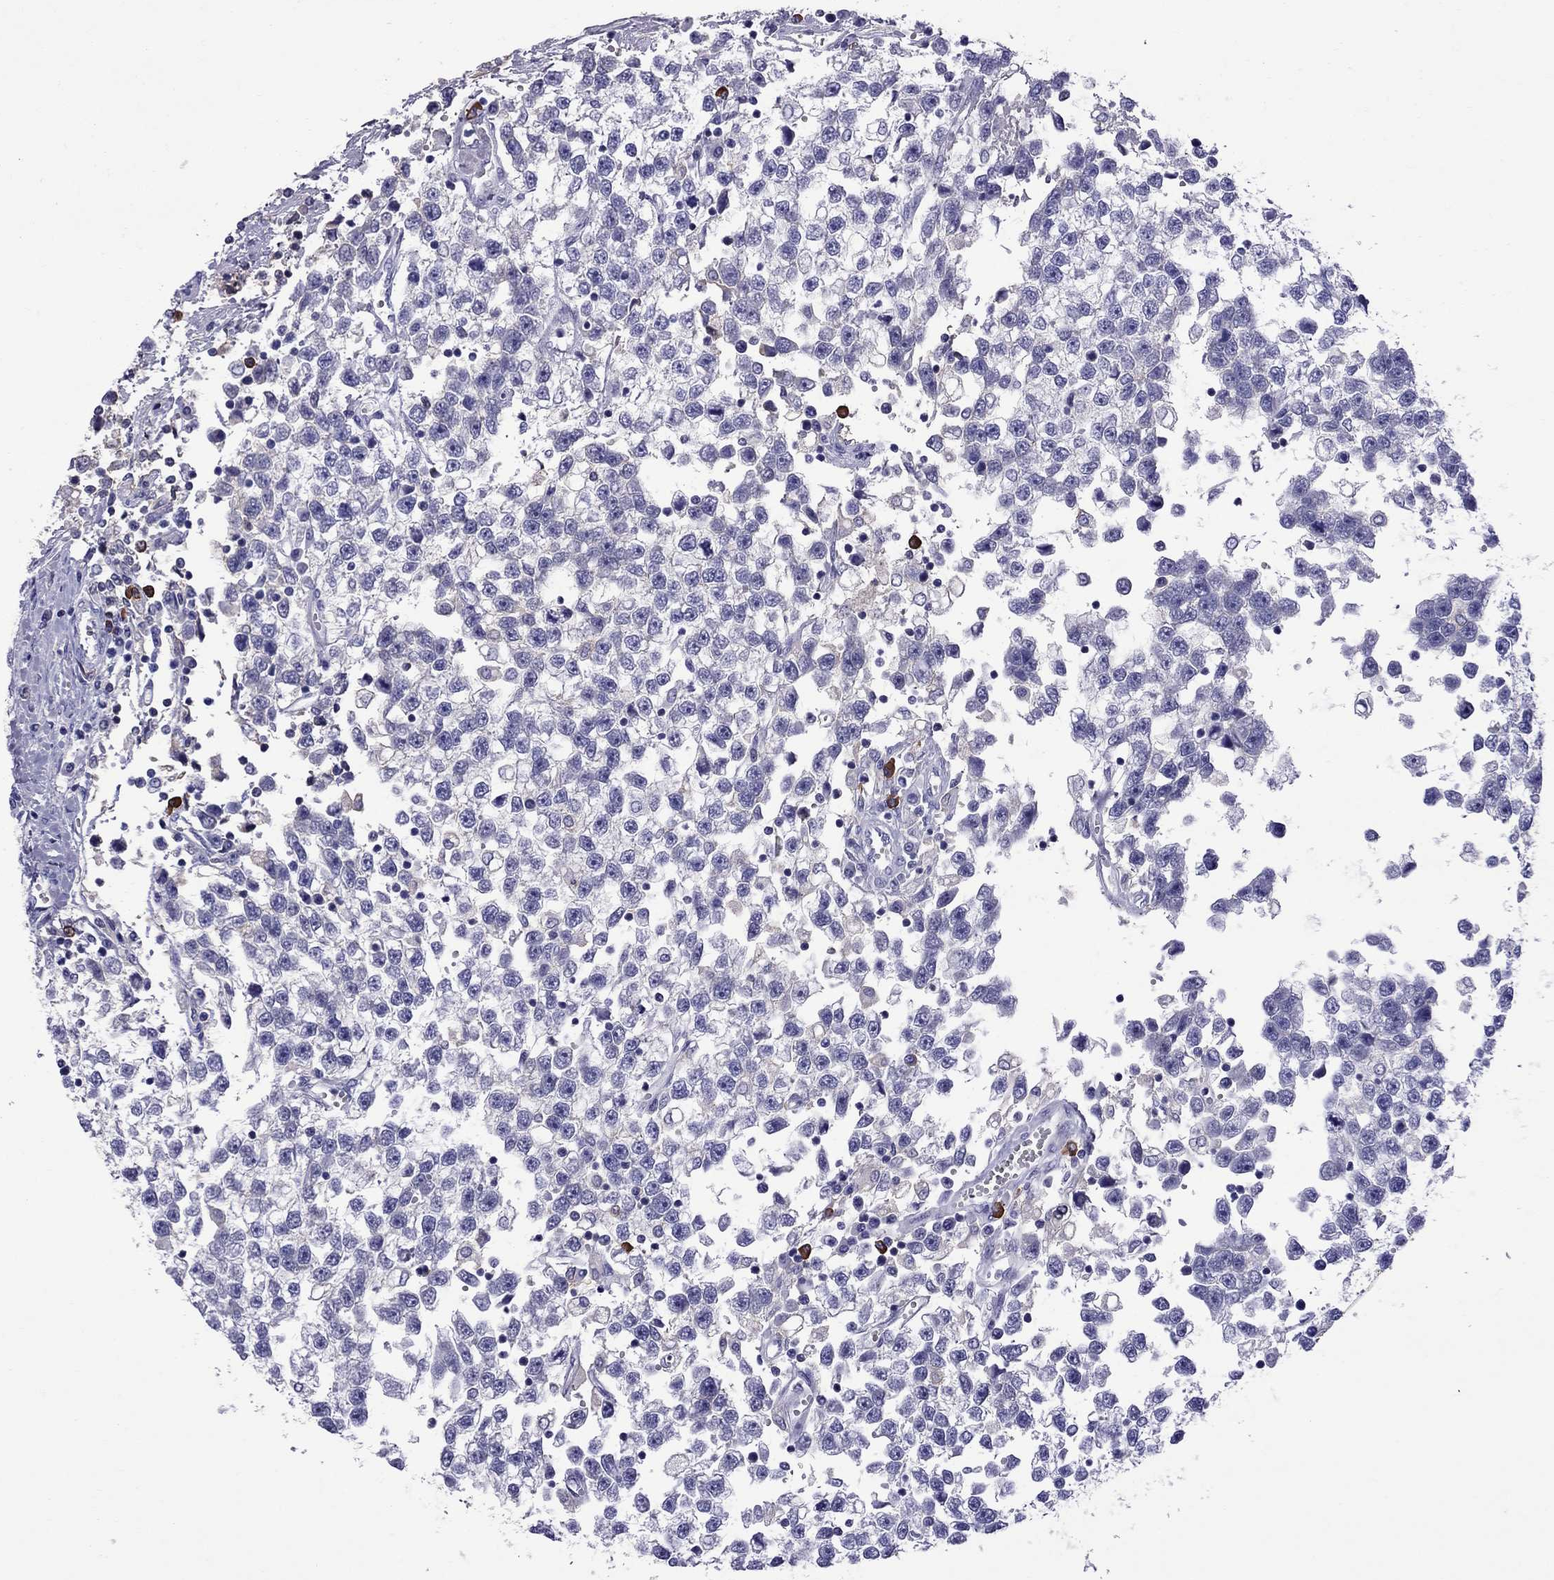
{"staining": {"intensity": "negative", "quantity": "none", "location": "none"}, "tissue": "testis cancer", "cell_type": "Tumor cells", "image_type": "cancer", "snomed": [{"axis": "morphology", "description": "Seminoma, NOS"}, {"axis": "topography", "description": "Testis"}], "caption": "Protein analysis of testis seminoma demonstrates no significant staining in tumor cells.", "gene": "SCART1", "patient": {"sex": "male", "age": 34}}